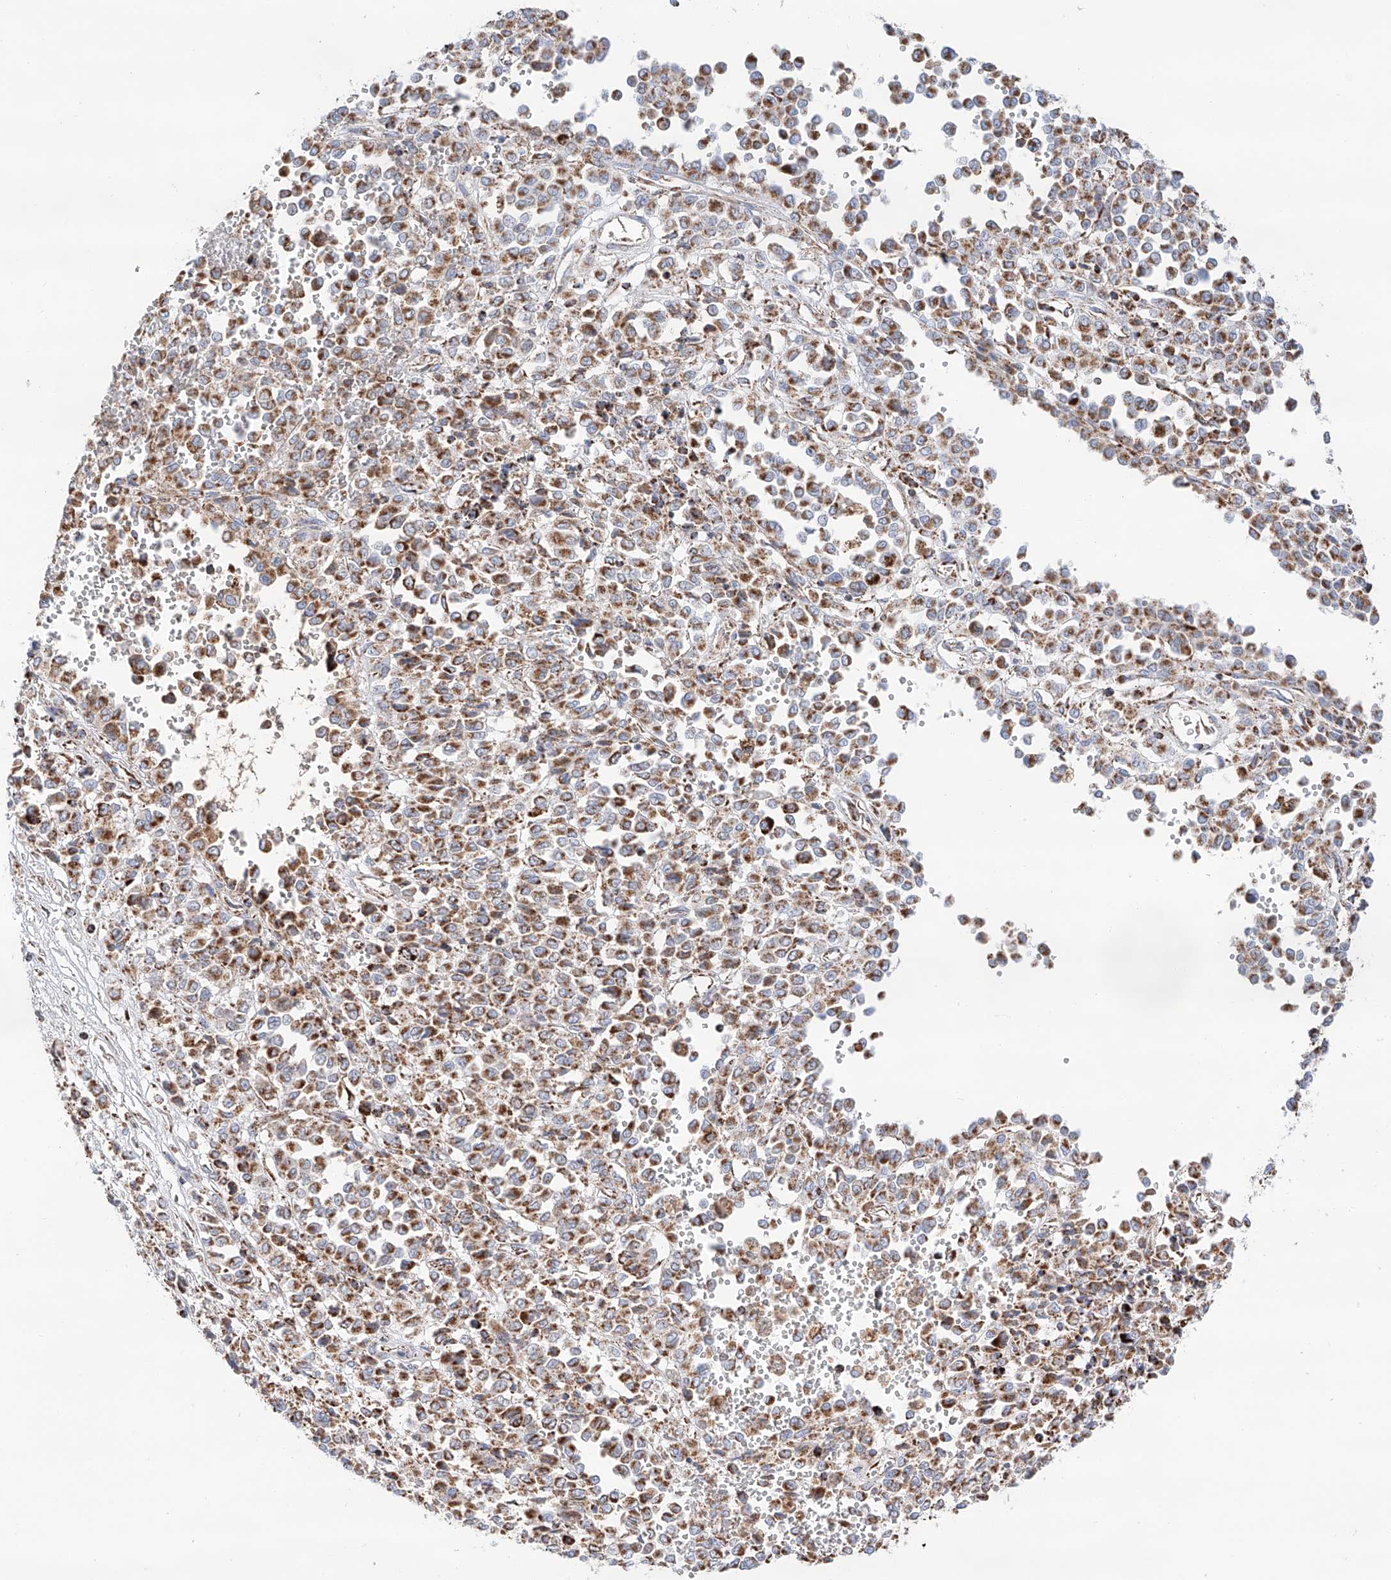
{"staining": {"intensity": "moderate", "quantity": ">75%", "location": "cytoplasmic/membranous"}, "tissue": "melanoma", "cell_type": "Tumor cells", "image_type": "cancer", "snomed": [{"axis": "morphology", "description": "Malignant melanoma, Metastatic site"}, {"axis": "topography", "description": "Pancreas"}], "caption": "IHC (DAB) staining of melanoma demonstrates moderate cytoplasmic/membranous protein staining in about >75% of tumor cells.", "gene": "TTC27", "patient": {"sex": "female", "age": 30}}